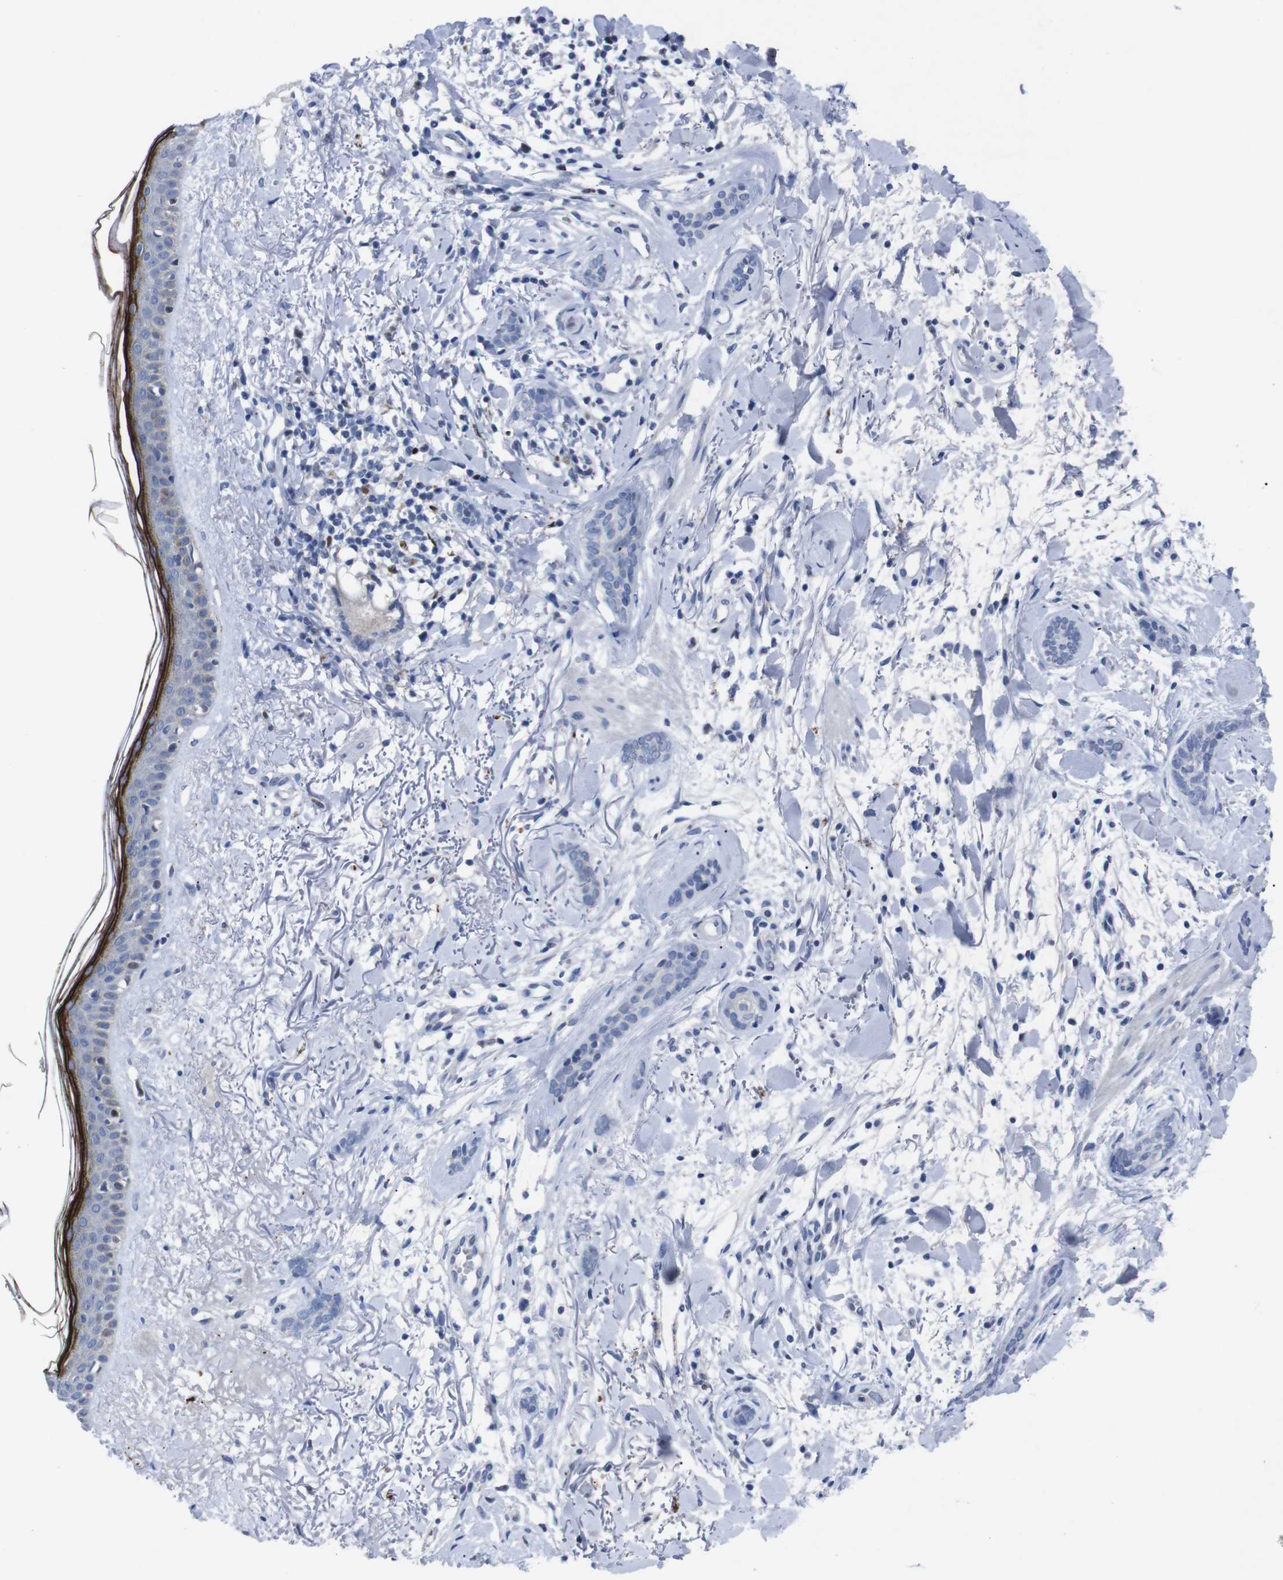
{"staining": {"intensity": "negative", "quantity": "none", "location": "none"}, "tissue": "skin cancer", "cell_type": "Tumor cells", "image_type": "cancer", "snomed": [{"axis": "morphology", "description": "Basal cell carcinoma"}, {"axis": "morphology", "description": "Adnexal tumor, benign"}, {"axis": "topography", "description": "Skin"}], "caption": "An immunohistochemistry (IHC) histopathology image of skin basal cell carcinoma is shown. There is no staining in tumor cells of skin basal cell carcinoma.", "gene": "IRF4", "patient": {"sex": "female", "age": 42}}